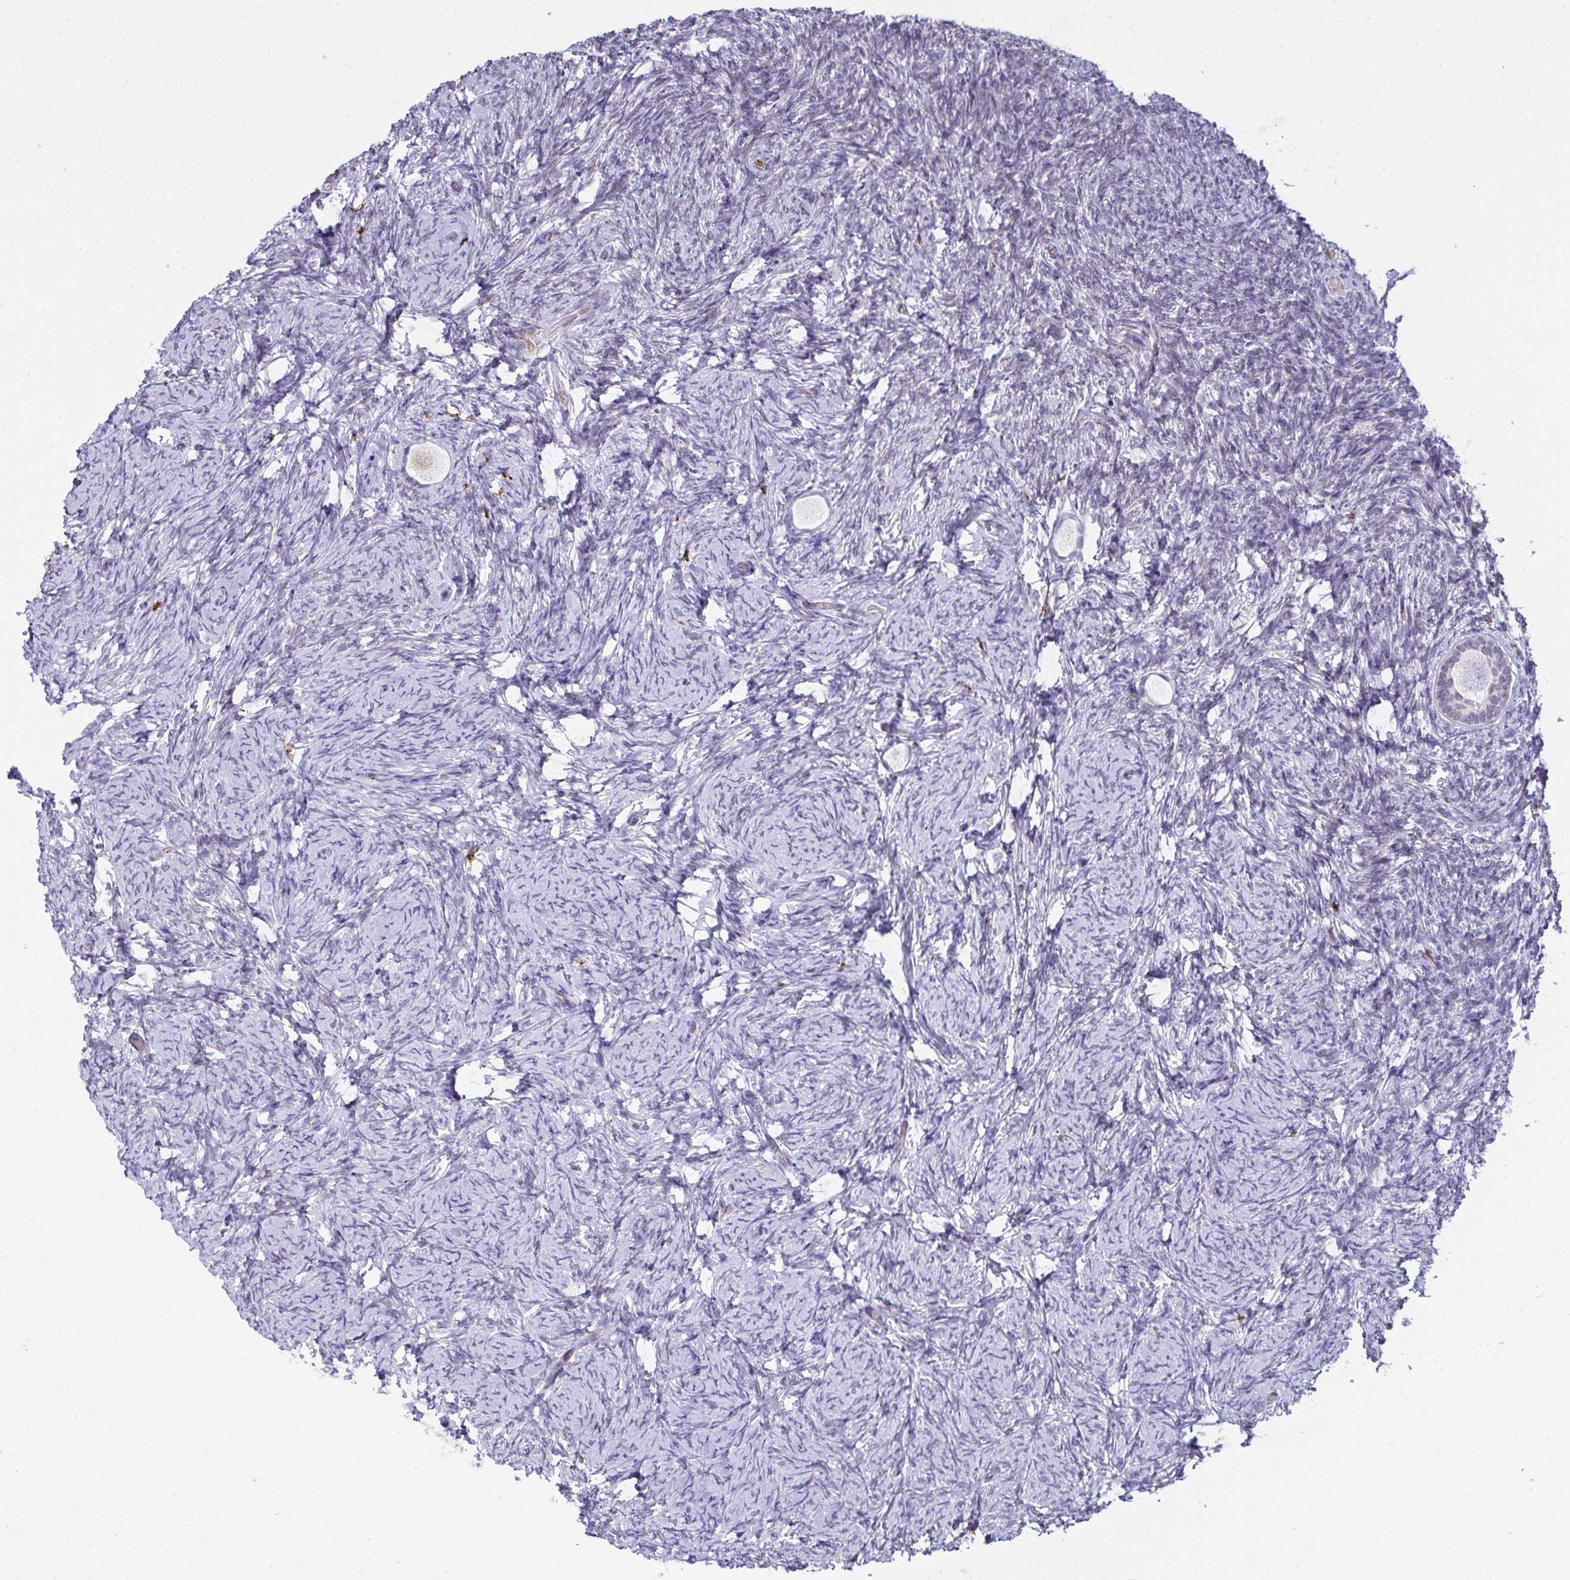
{"staining": {"intensity": "negative", "quantity": "none", "location": "none"}, "tissue": "ovary", "cell_type": "Follicle cells", "image_type": "normal", "snomed": [{"axis": "morphology", "description": "Normal tissue, NOS"}, {"axis": "topography", "description": "Ovary"}], "caption": "There is no significant staining in follicle cells of ovary. The staining is performed using DAB (3,3'-diaminobenzidine) brown chromogen with nuclei counter-stained in using hematoxylin.", "gene": "SEMA6B", "patient": {"sex": "female", "age": 34}}